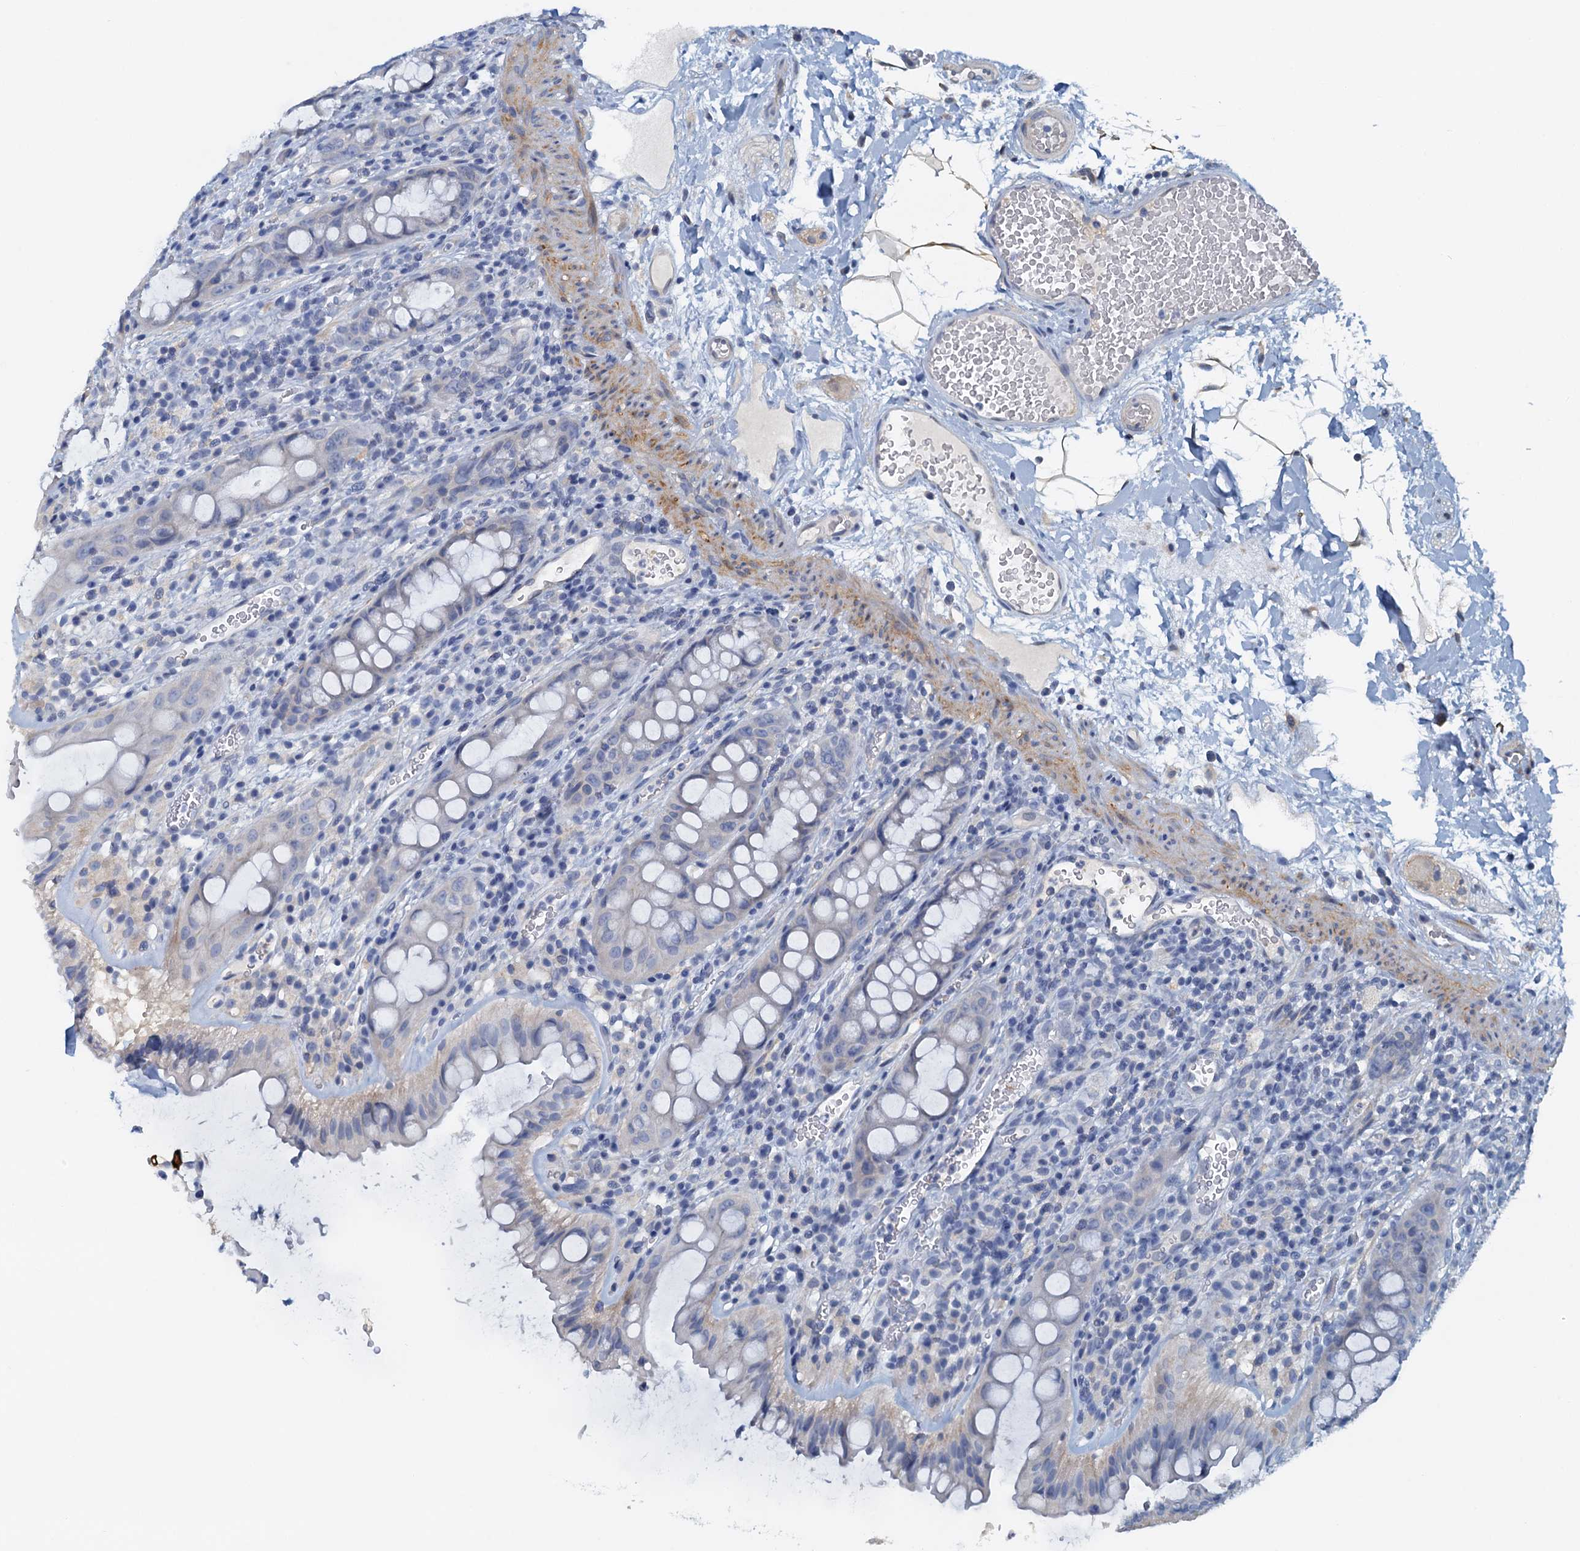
{"staining": {"intensity": "negative", "quantity": "none", "location": "none"}, "tissue": "rectum", "cell_type": "Glandular cells", "image_type": "normal", "snomed": [{"axis": "morphology", "description": "Normal tissue, NOS"}, {"axis": "topography", "description": "Rectum"}], "caption": "IHC of normal human rectum demonstrates no positivity in glandular cells.", "gene": "DTD1", "patient": {"sex": "female", "age": 57}}